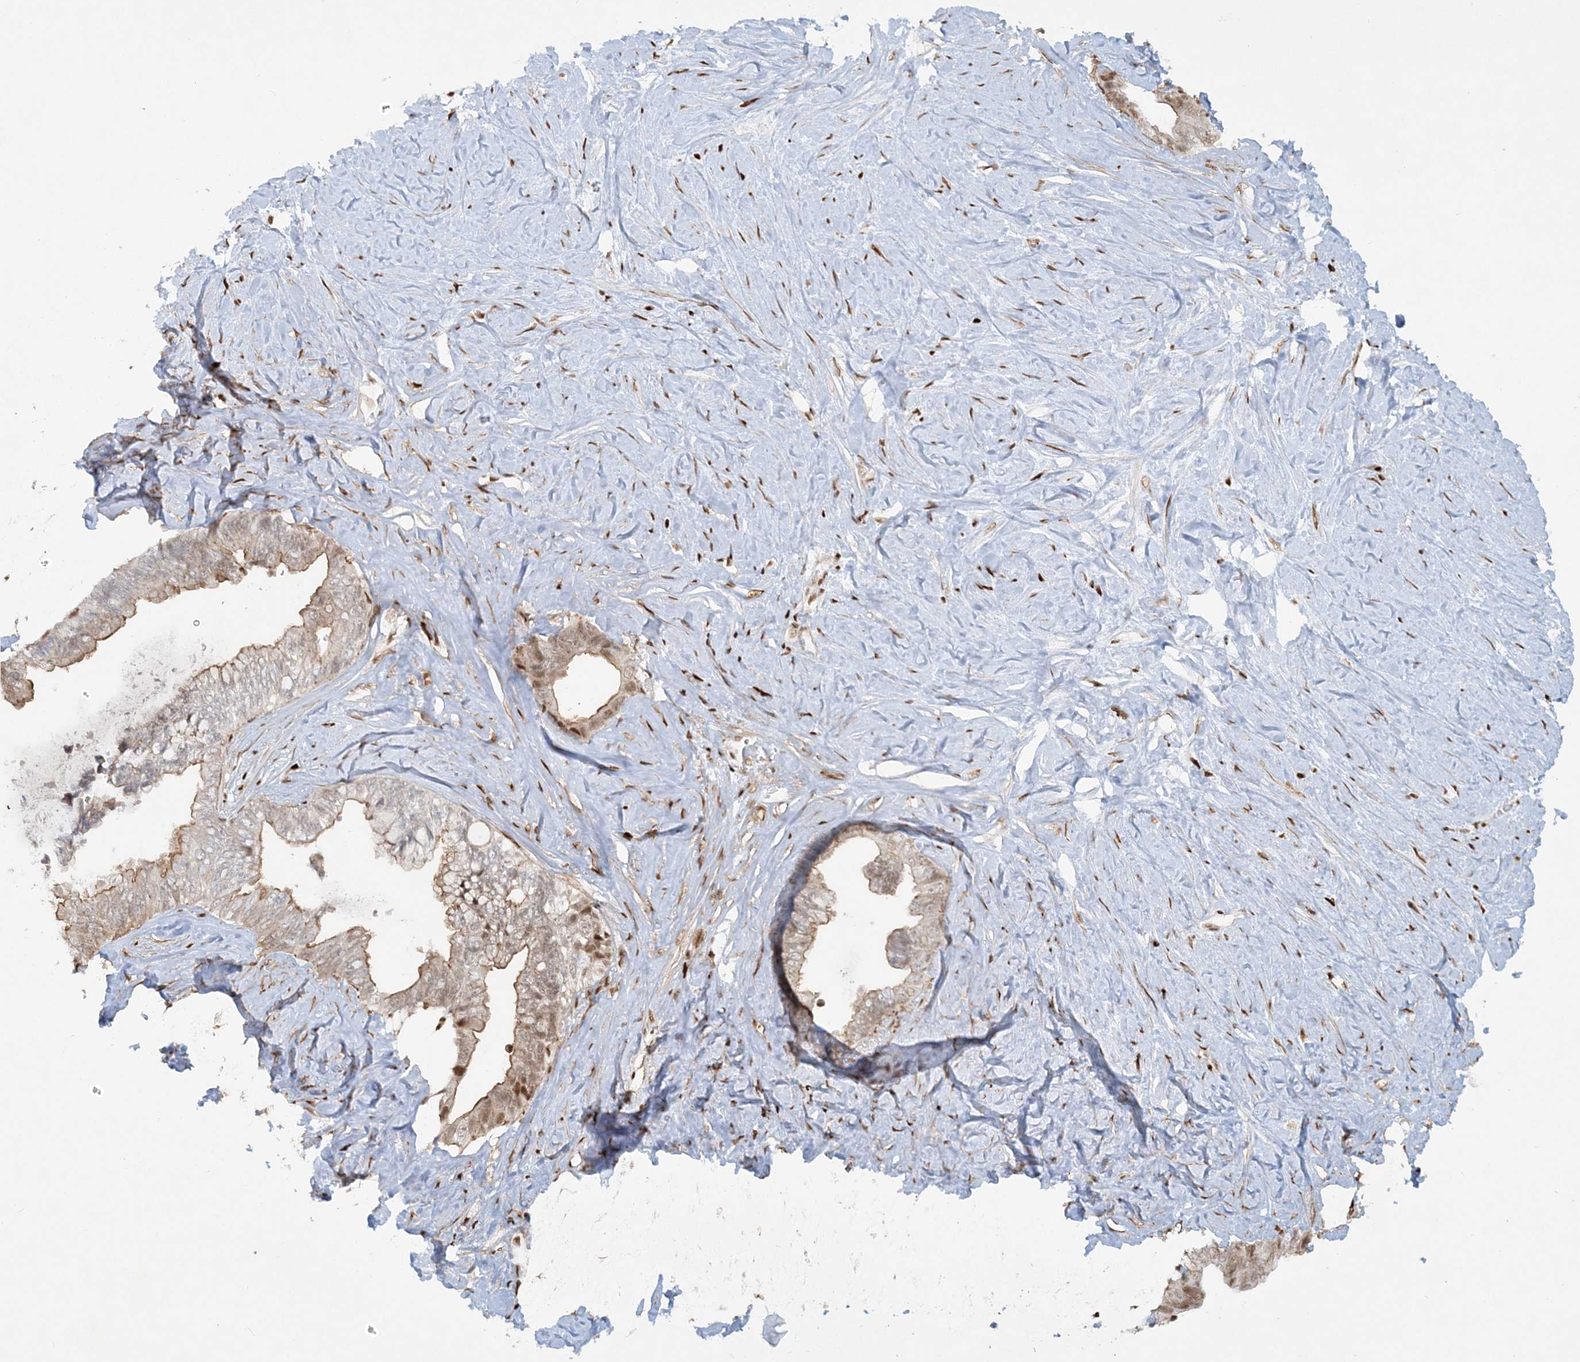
{"staining": {"intensity": "moderate", "quantity": ">75%", "location": "cytoplasmic/membranous,nuclear"}, "tissue": "pancreatic cancer", "cell_type": "Tumor cells", "image_type": "cancer", "snomed": [{"axis": "morphology", "description": "Adenocarcinoma, NOS"}, {"axis": "topography", "description": "Pancreas"}], "caption": "Immunohistochemistry (DAB) staining of human pancreatic adenocarcinoma shows moderate cytoplasmic/membranous and nuclear protein positivity in about >75% of tumor cells.", "gene": "DELE1", "patient": {"sex": "female", "age": 72}}